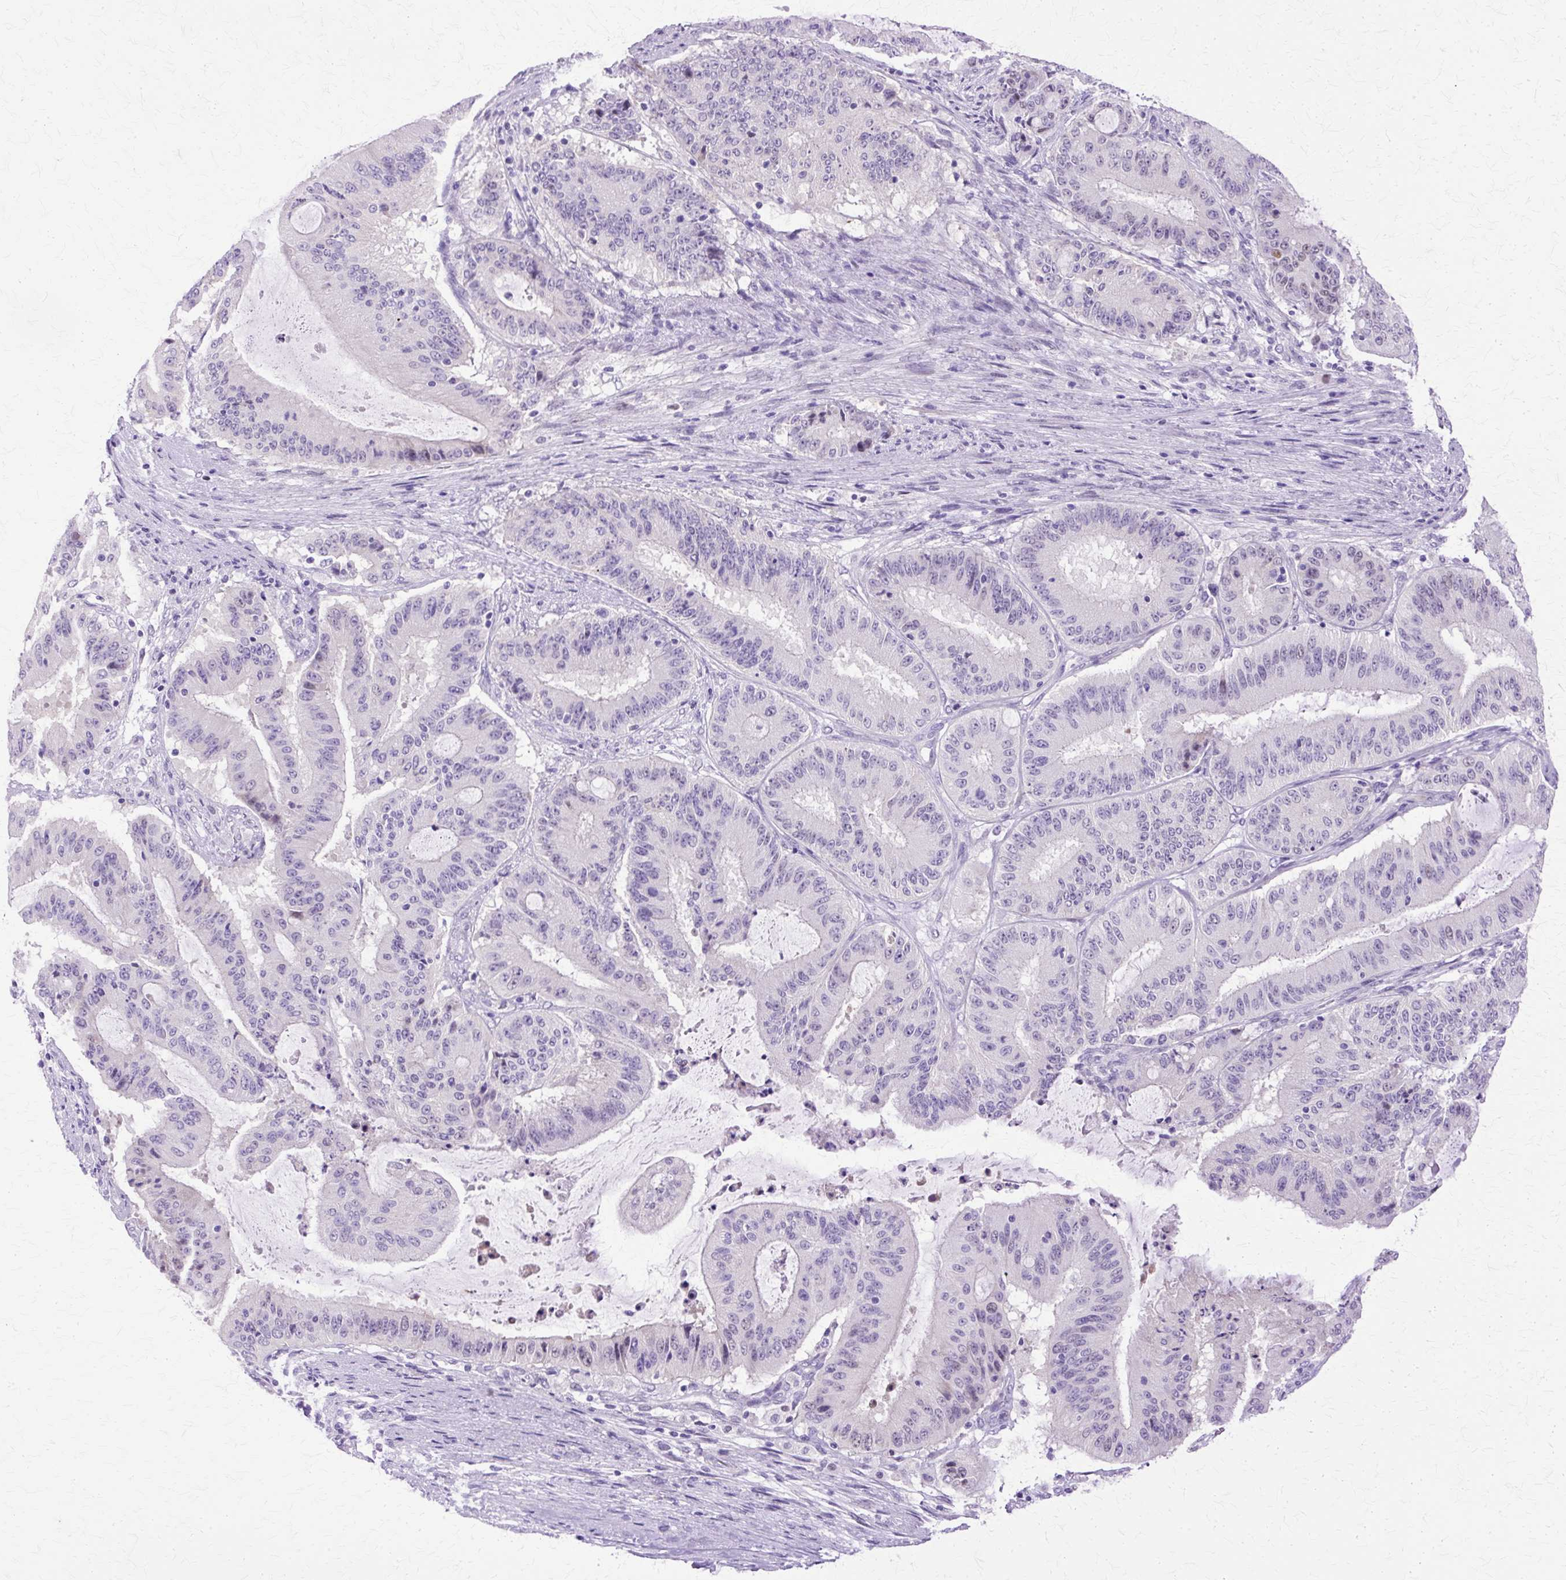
{"staining": {"intensity": "negative", "quantity": "none", "location": "none"}, "tissue": "liver cancer", "cell_type": "Tumor cells", "image_type": "cancer", "snomed": [{"axis": "morphology", "description": "Normal tissue, NOS"}, {"axis": "morphology", "description": "Cholangiocarcinoma"}, {"axis": "topography", "description": "Liver"}, {"axis": "topography", "description": "Peripheral nerve tissue"}], "caption": "There is no significant positivity in tumor cells of liver cholangiocarcinoma.", "gene": "HSPA8", "patient": {"sex": "female", "age": 73}}